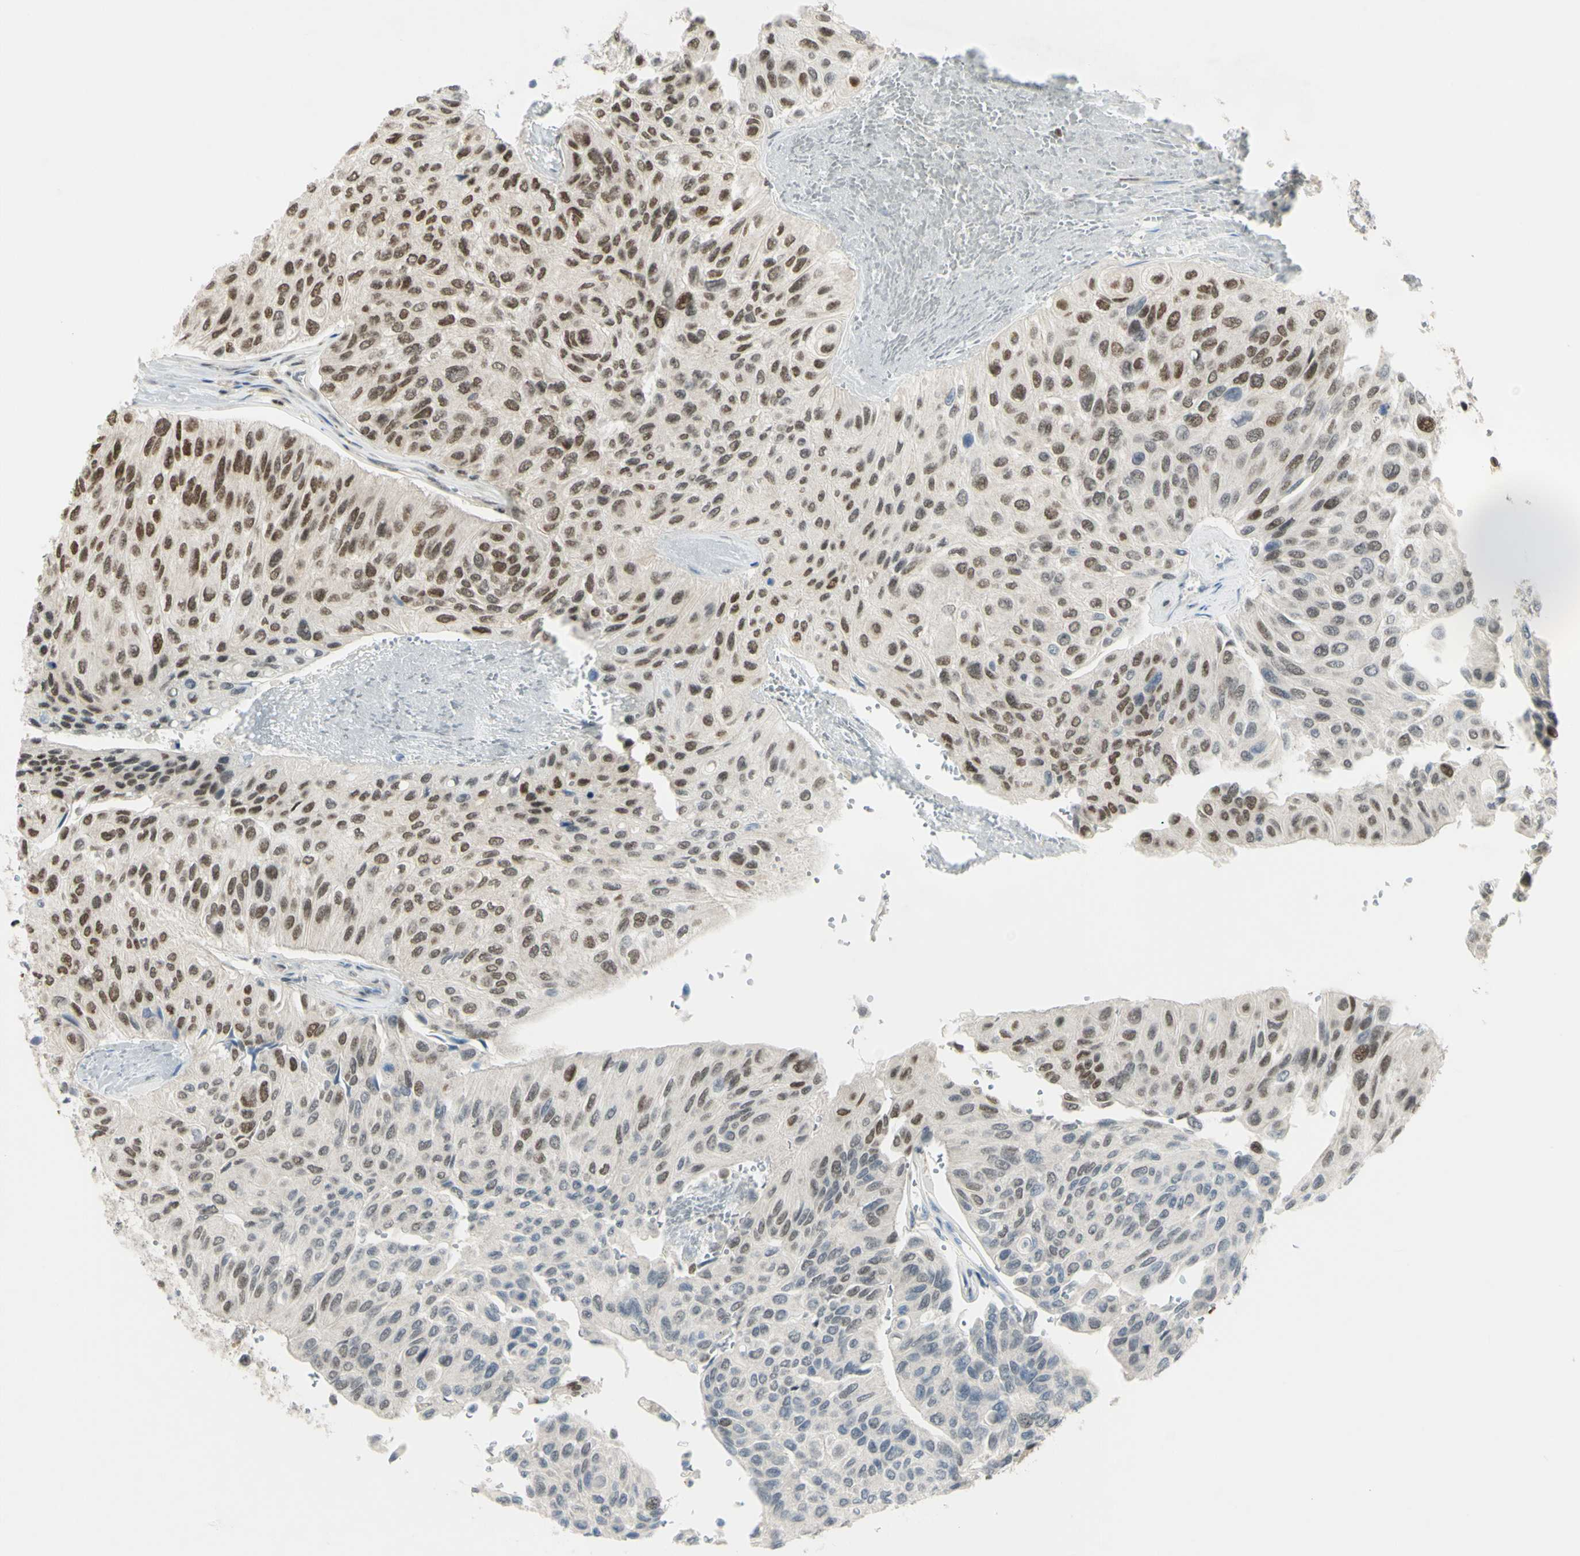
{"staining": {"intensity": "moderate", "quantity": "25%-75%", "location": "nuclear"}, "tissue": "urothelial cancer", "cell_type": "Tumor cells", "image_type": "cancer", "snomed": [{"axis": "morphology", "description": "Urothelial carcinoma, High grade"}, {"axis": "topography", "description": "Urinary bladder"}], "caption": "Urothelial carcinoma (high-grade) stained with immunohistochemistry demonstrates moderate nuclear expression in about 25%-75% of tumor cells. (Brightfield microscopy of DAB IHC at high magnification).", "gene": "ZMYM6", "patient": {"sex": "male", "age": 66}}